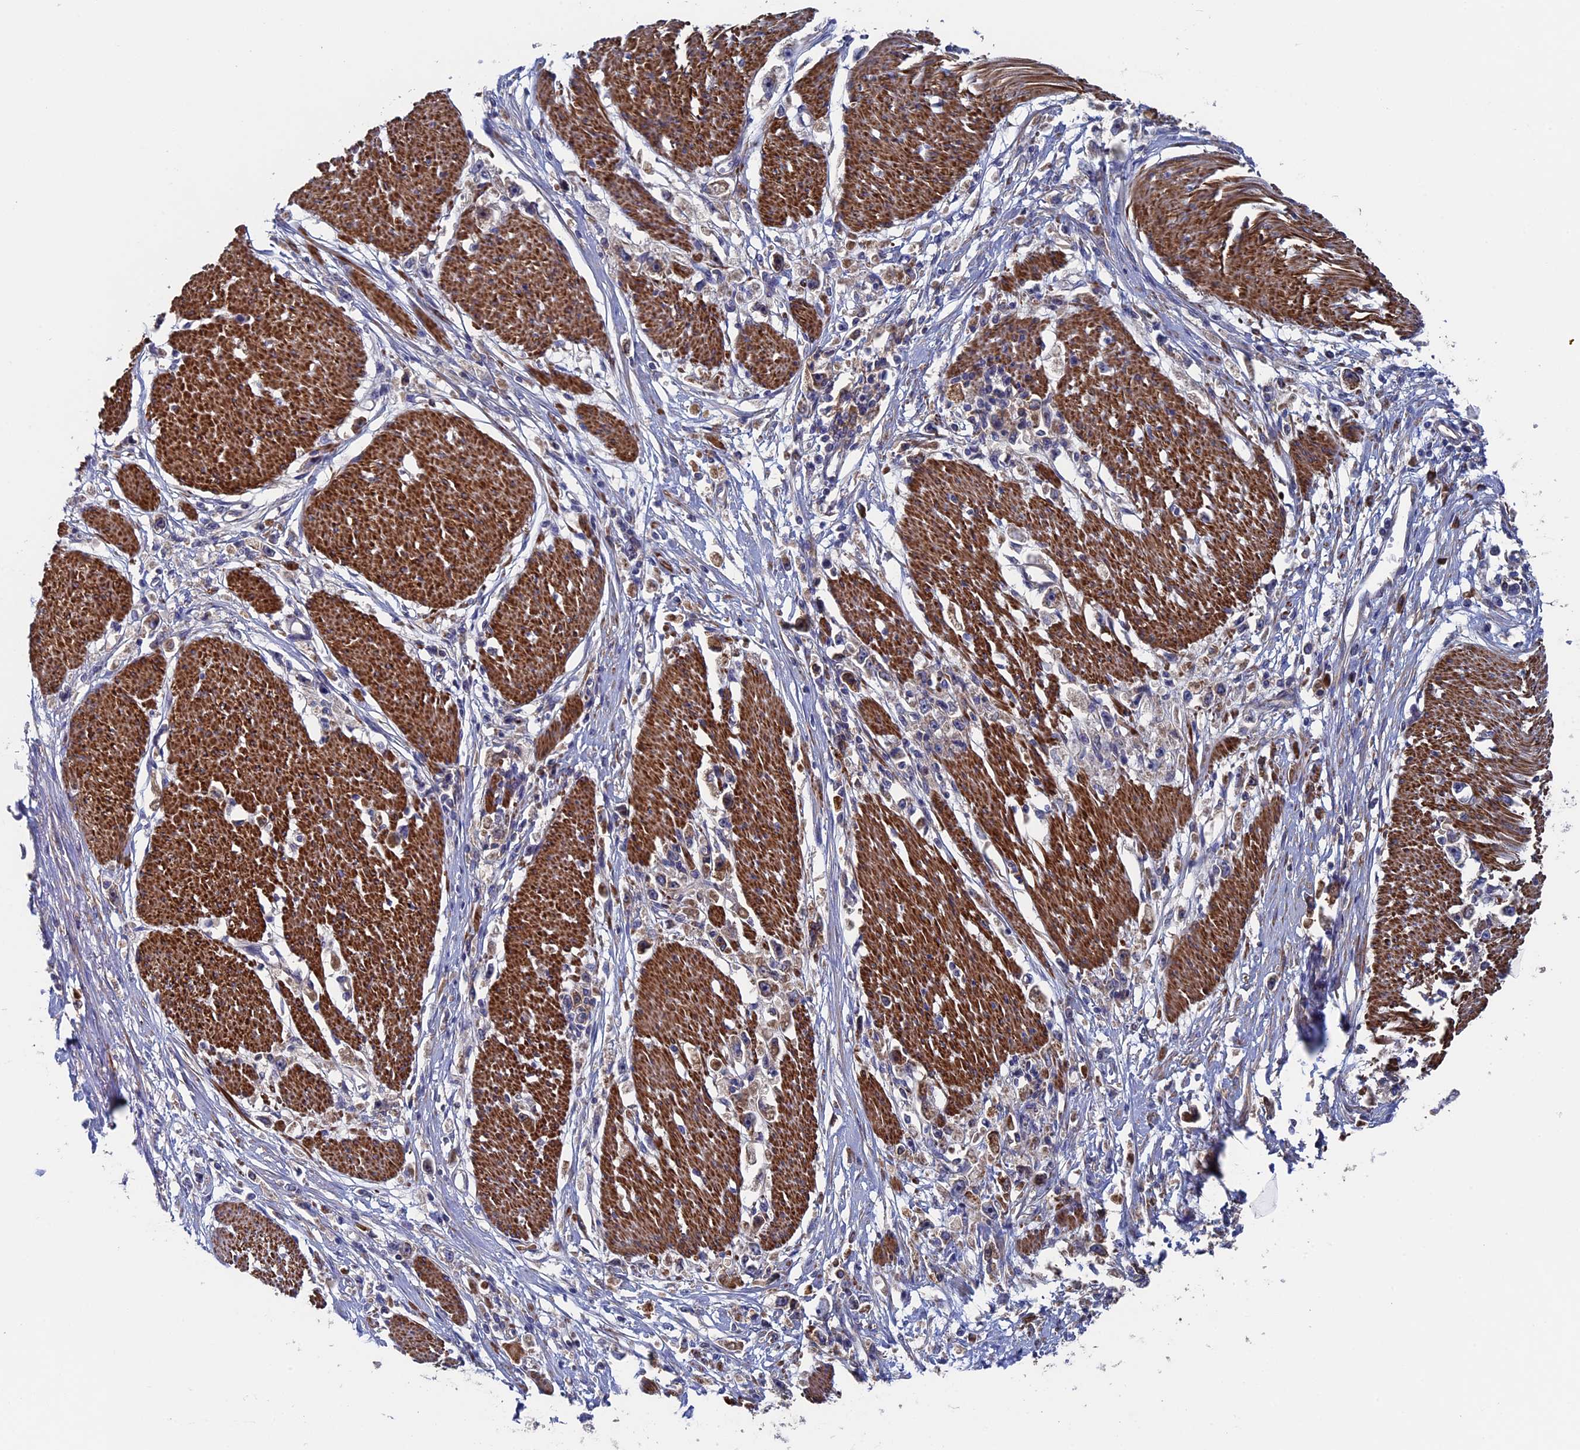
{"staining": {"intensity": "weak", "quantity": "25%-75%", "location": "cytoplasmic/membranous"}, "tissue": "stomach cancer", "cell_type": "Tumor cells", "image_type": "cancer", "snomed": [{"axis": "morphology", "description": "Adenocarcinoma, NOS"}, {"axis": "topography", "description": "Stomach"}], "caption": "About 25%-75% of tumor cells in human stomach cancer reveal weak cytoplasmic/membranous protein staining as visualized by brown immunohistochemical staining.", "gene": "DNAJC3", "patient": {"sex": "female", "age": 59}}